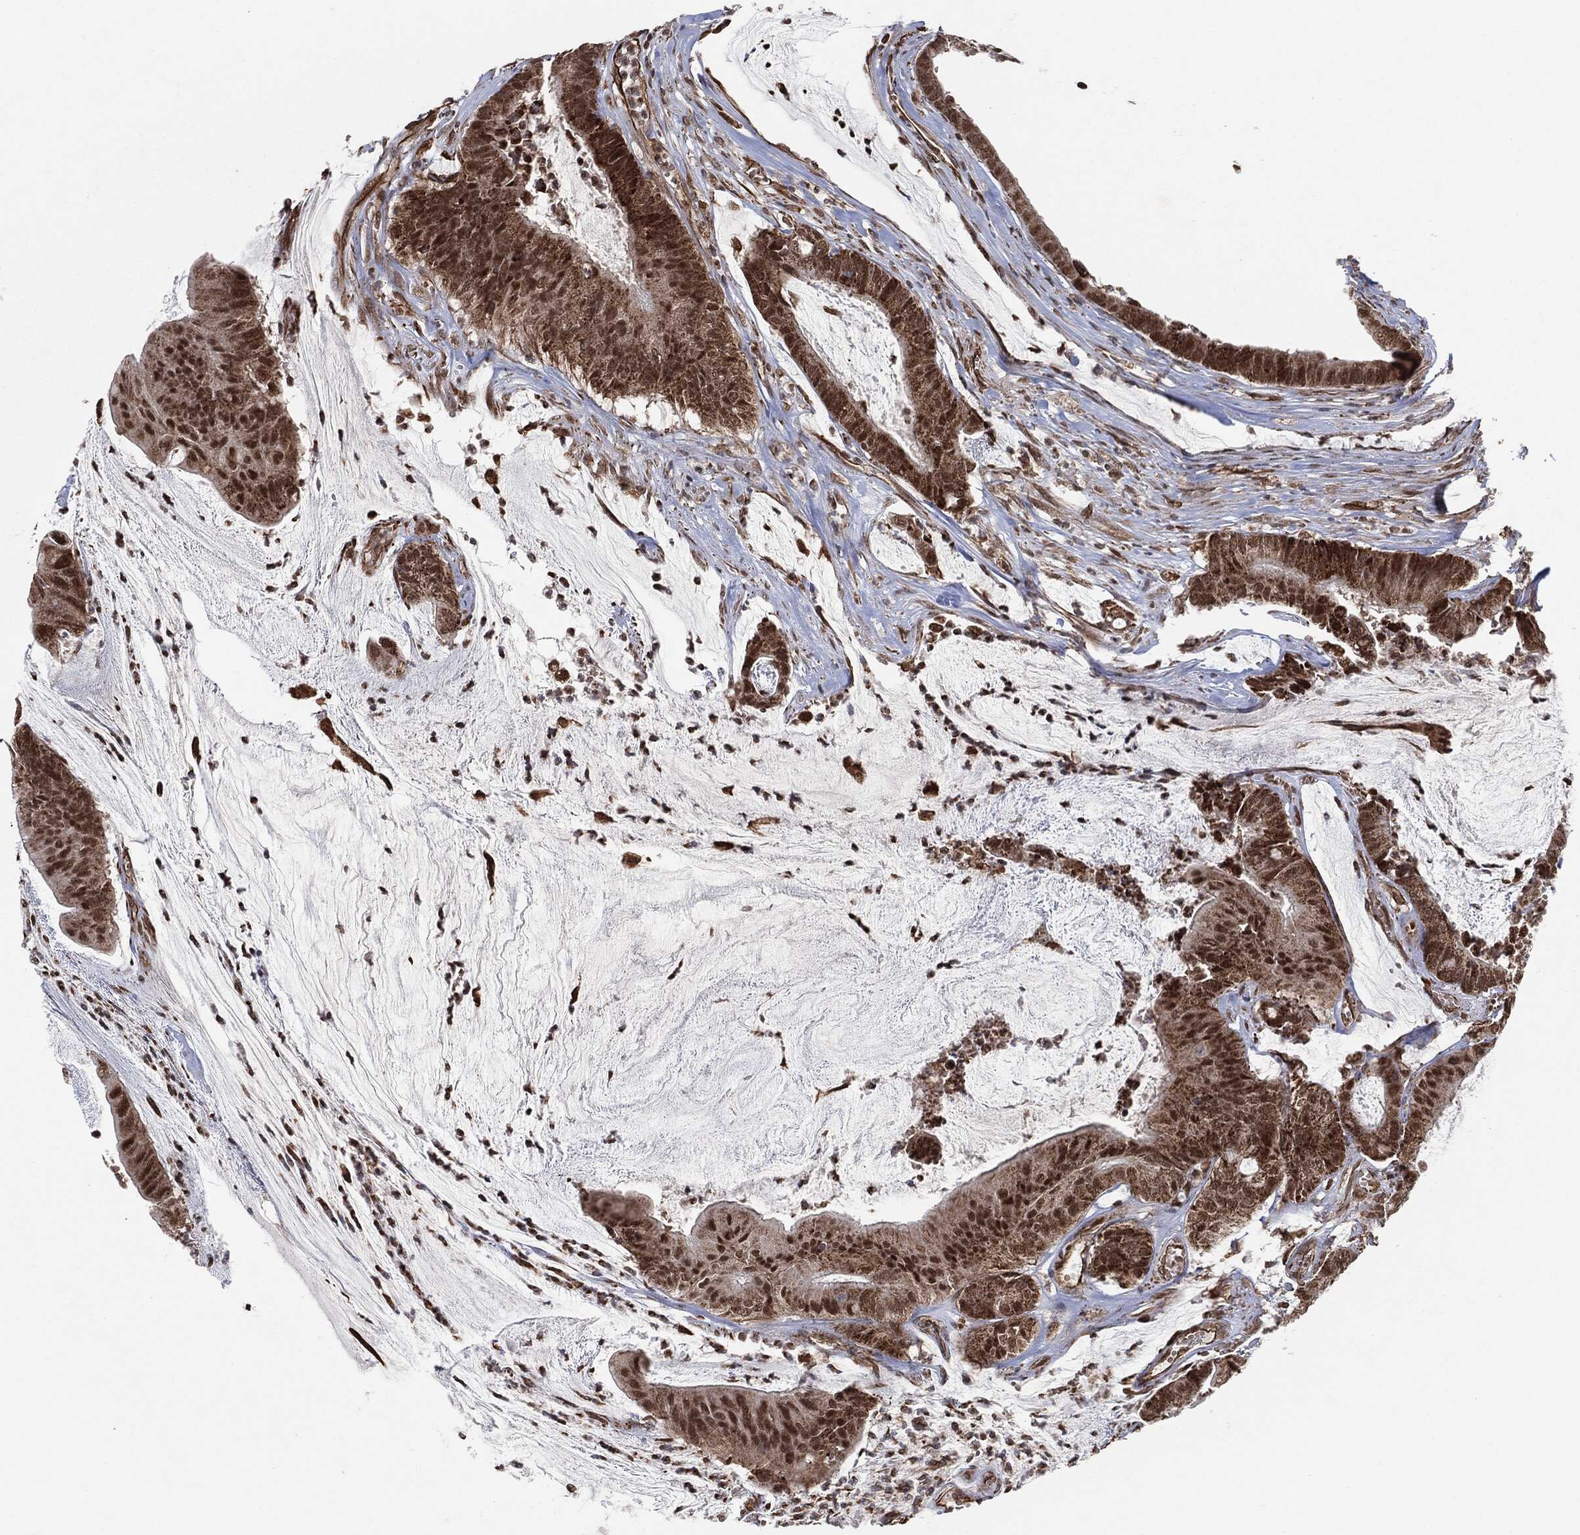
{"staining": {"intensity": "strong", "quantity": "25%-75%", "location": "nuclear"}, "tissue": "colorectal cancer", "cell_type": "Tumor cells", "image_type": "cancer", "snomed": [{"axis": "morphology", "description": "Adenocarcinoma, NOS"}, {"axis": "topography", "description": "Colon"}], "caption": "Human colorectal cancer (adenocarcinoma) stained with a brown dye reveals strong nuclear positive positivity in approximately 25%-75% of tumor cells.", "gene": "TP53RK", "patient": {"sex": "female", "age": 69}}